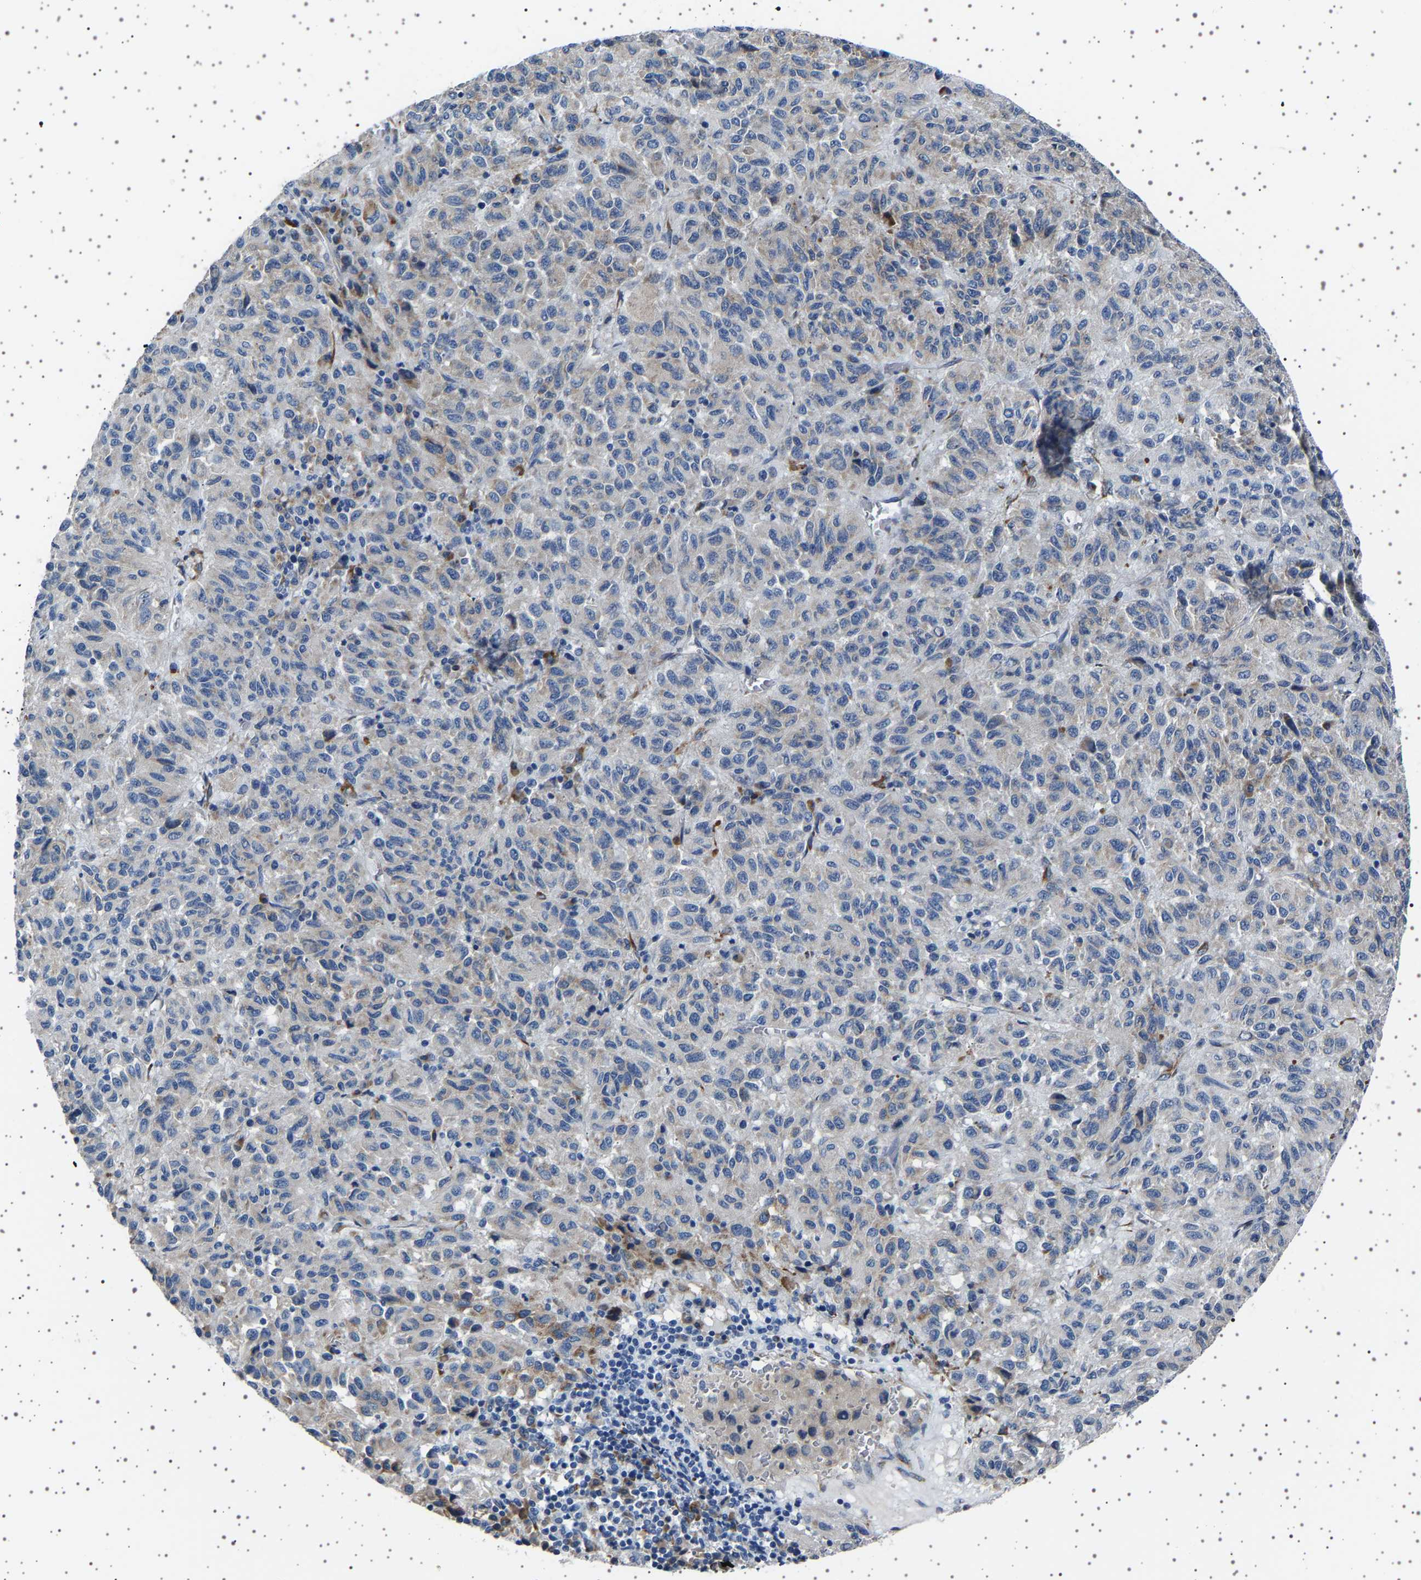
{"staining": {"intensity": "weak", "quantity": "<25%", "location": "cytoplasmic/membranous"}, "tissue": "melanoma", "cell_type": "Tumor cells", "image_type": "cancer", "snomed": [{"axis": "morphology", "description": "Malignant melanoma, Metastatic site"}, {"axis": "topography", "description": "Lung"}], "caption": "IHC image of neoplastic tissue: human malignant melanoma (metastatic site) stained with DAB reveals no significant protein staining in tumor cells. The staining is performed using DAB brown chromogen with nuclei counter-stained in using hematoxylin.", "gene": "FTCD", "patient": {"sex": "male", "age": 64}}